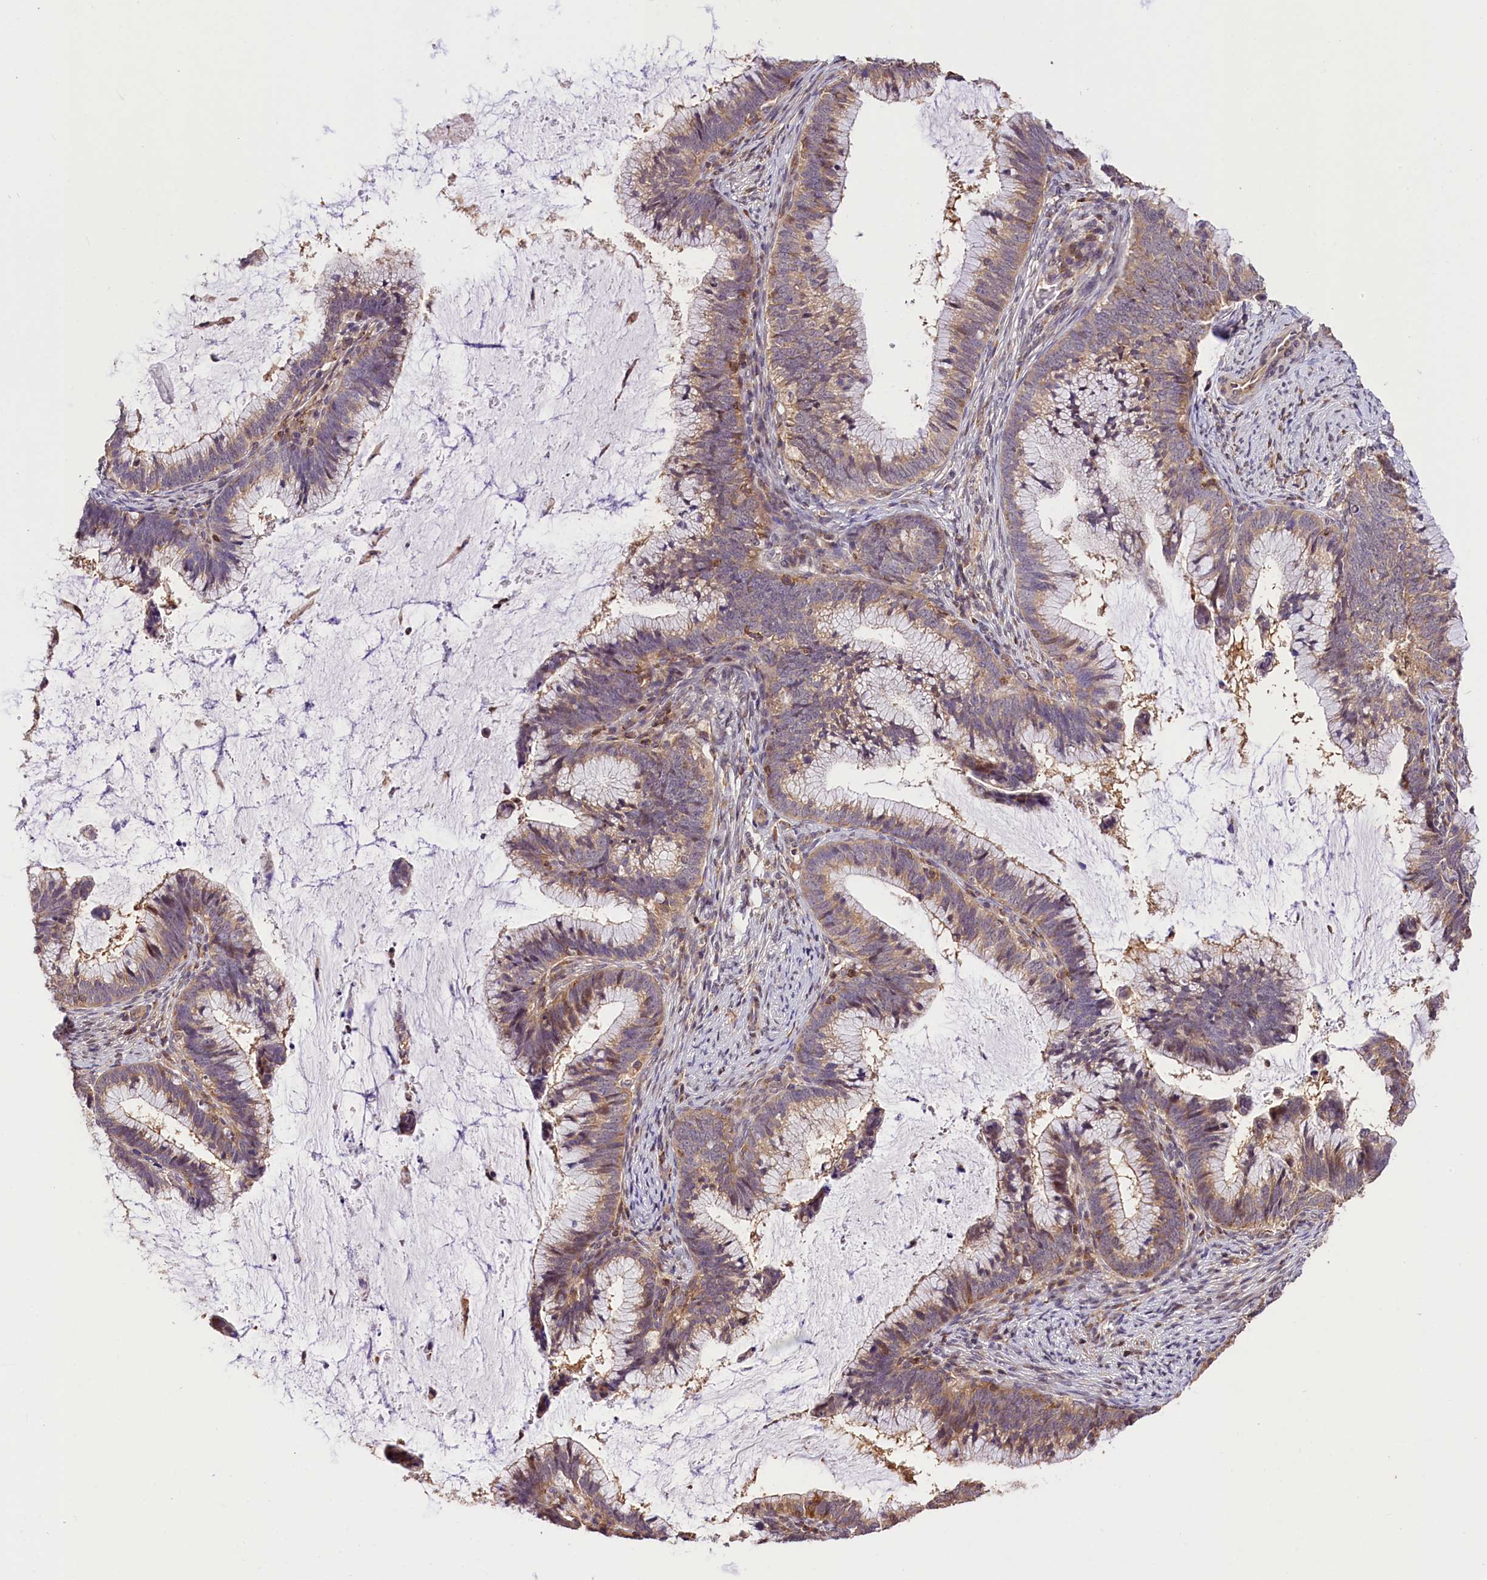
{"staining": {"intensity": "weak", "quantity": ">75%", "location": "nuclear"}, "tissue": "cervical cancer", "cell_type": "Tumor cells", "image_type": "cancer", "snomed": [{"axis": "morphology", "description": "Adenocarcinoma, NOS"}, {"axis": "topography", "description": "Cervix"}], "caption": "Immunohistochemical staining of human cervical cancer shows low levels of weak nuclear staining in about >75% of tumor cells. (IHC, brightfield microscopy, high magnification).", "gene": "CHORDC1", "patient": {"sex": "female", "age": 36}}